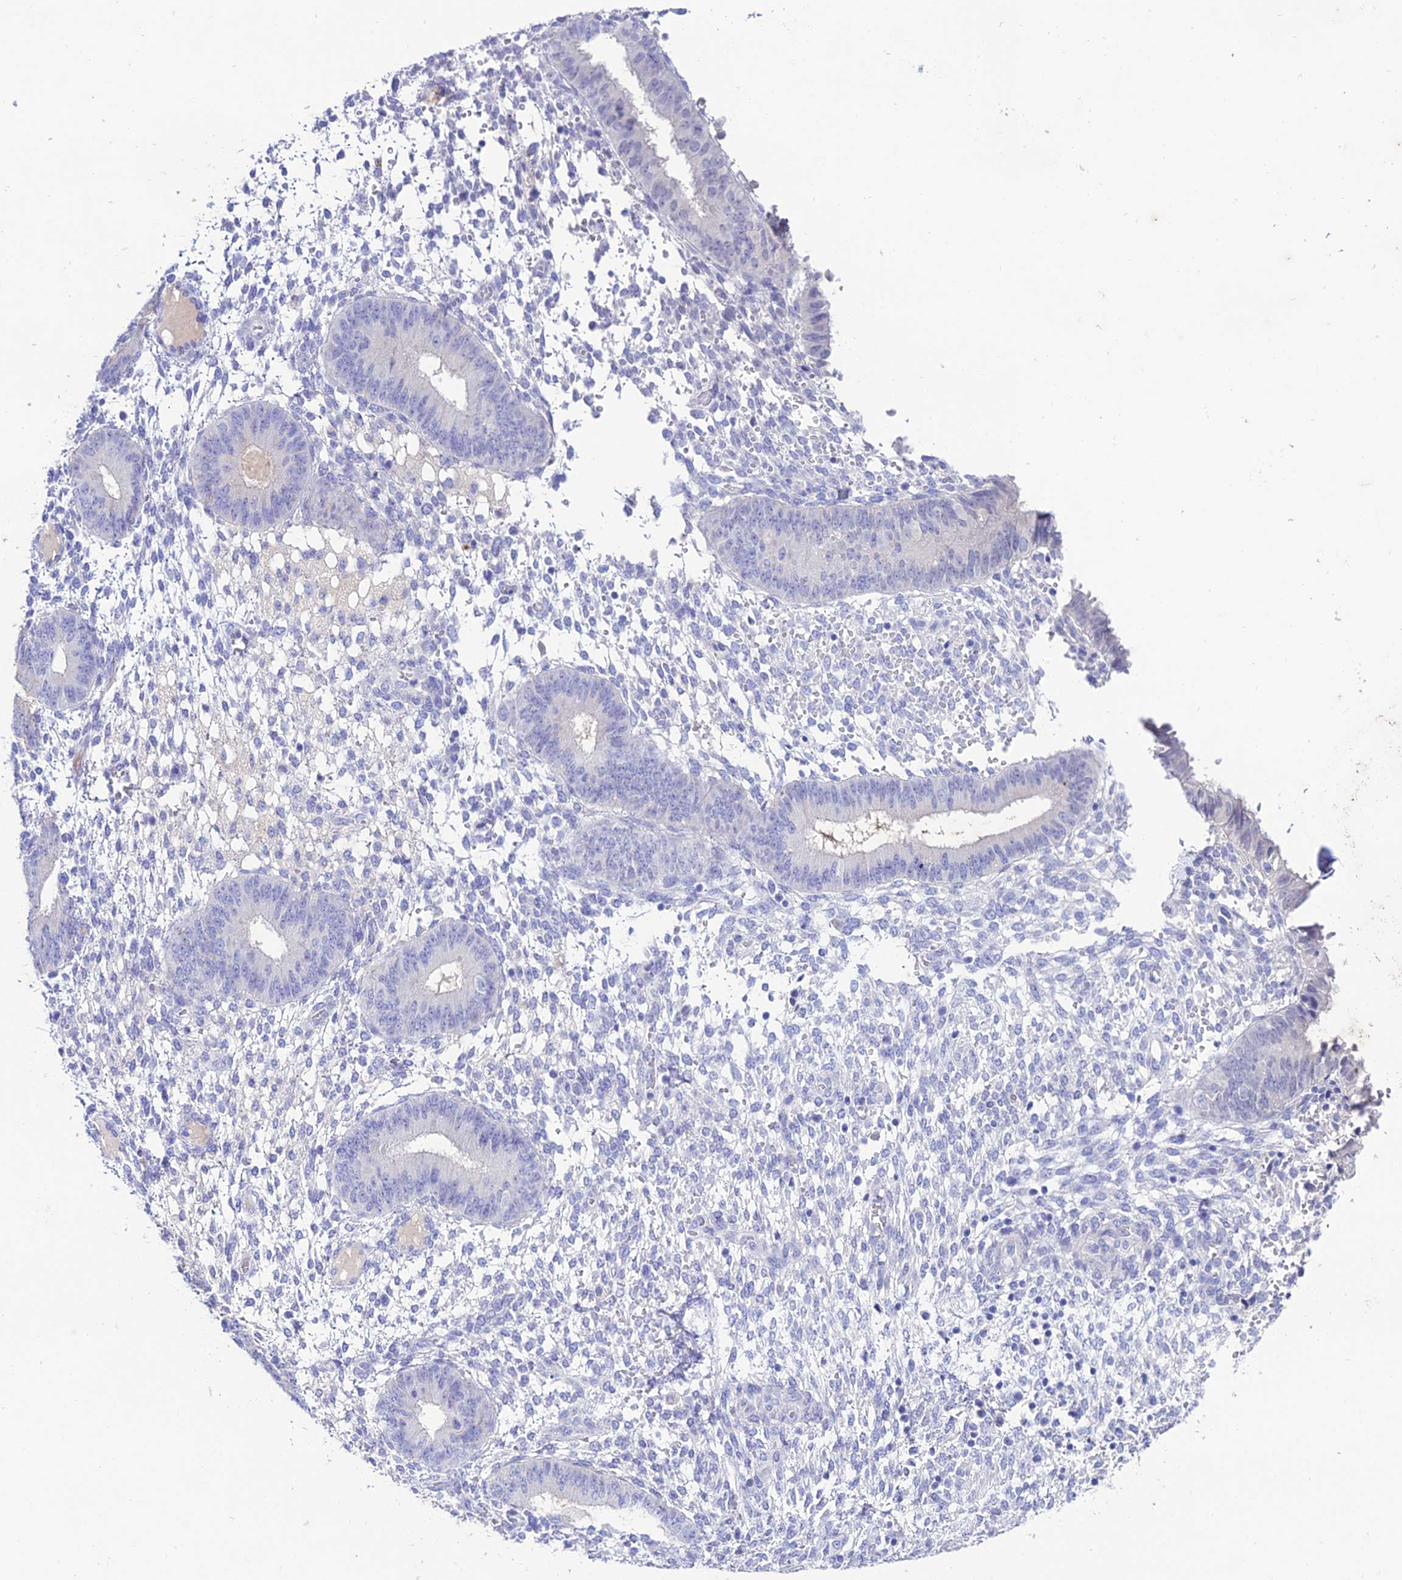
{"staining": {"intensity": "negative", "quantity": "none", "location": "none"}, "tissue": "endometrium", "cell_type": "Cells in endometrial stroma", "image_type": "normal", "snomed": [{"axis": "morphology", "description": "Normal tissue, NOS"}, {"axis": "topography", "description": "Endometrium"}], "caption": "The image demonstrates no significant staining in cells in endometrial stroma of endometrium. Brightfield microscopy of immunohistochemistry stained with DAB (3,3'-diaminobenzidine) (brown) and hematoxylin (blue), captured at high magnification.", "gene": "NLRP6", "patient": {"sex": "female", "age": 49}}